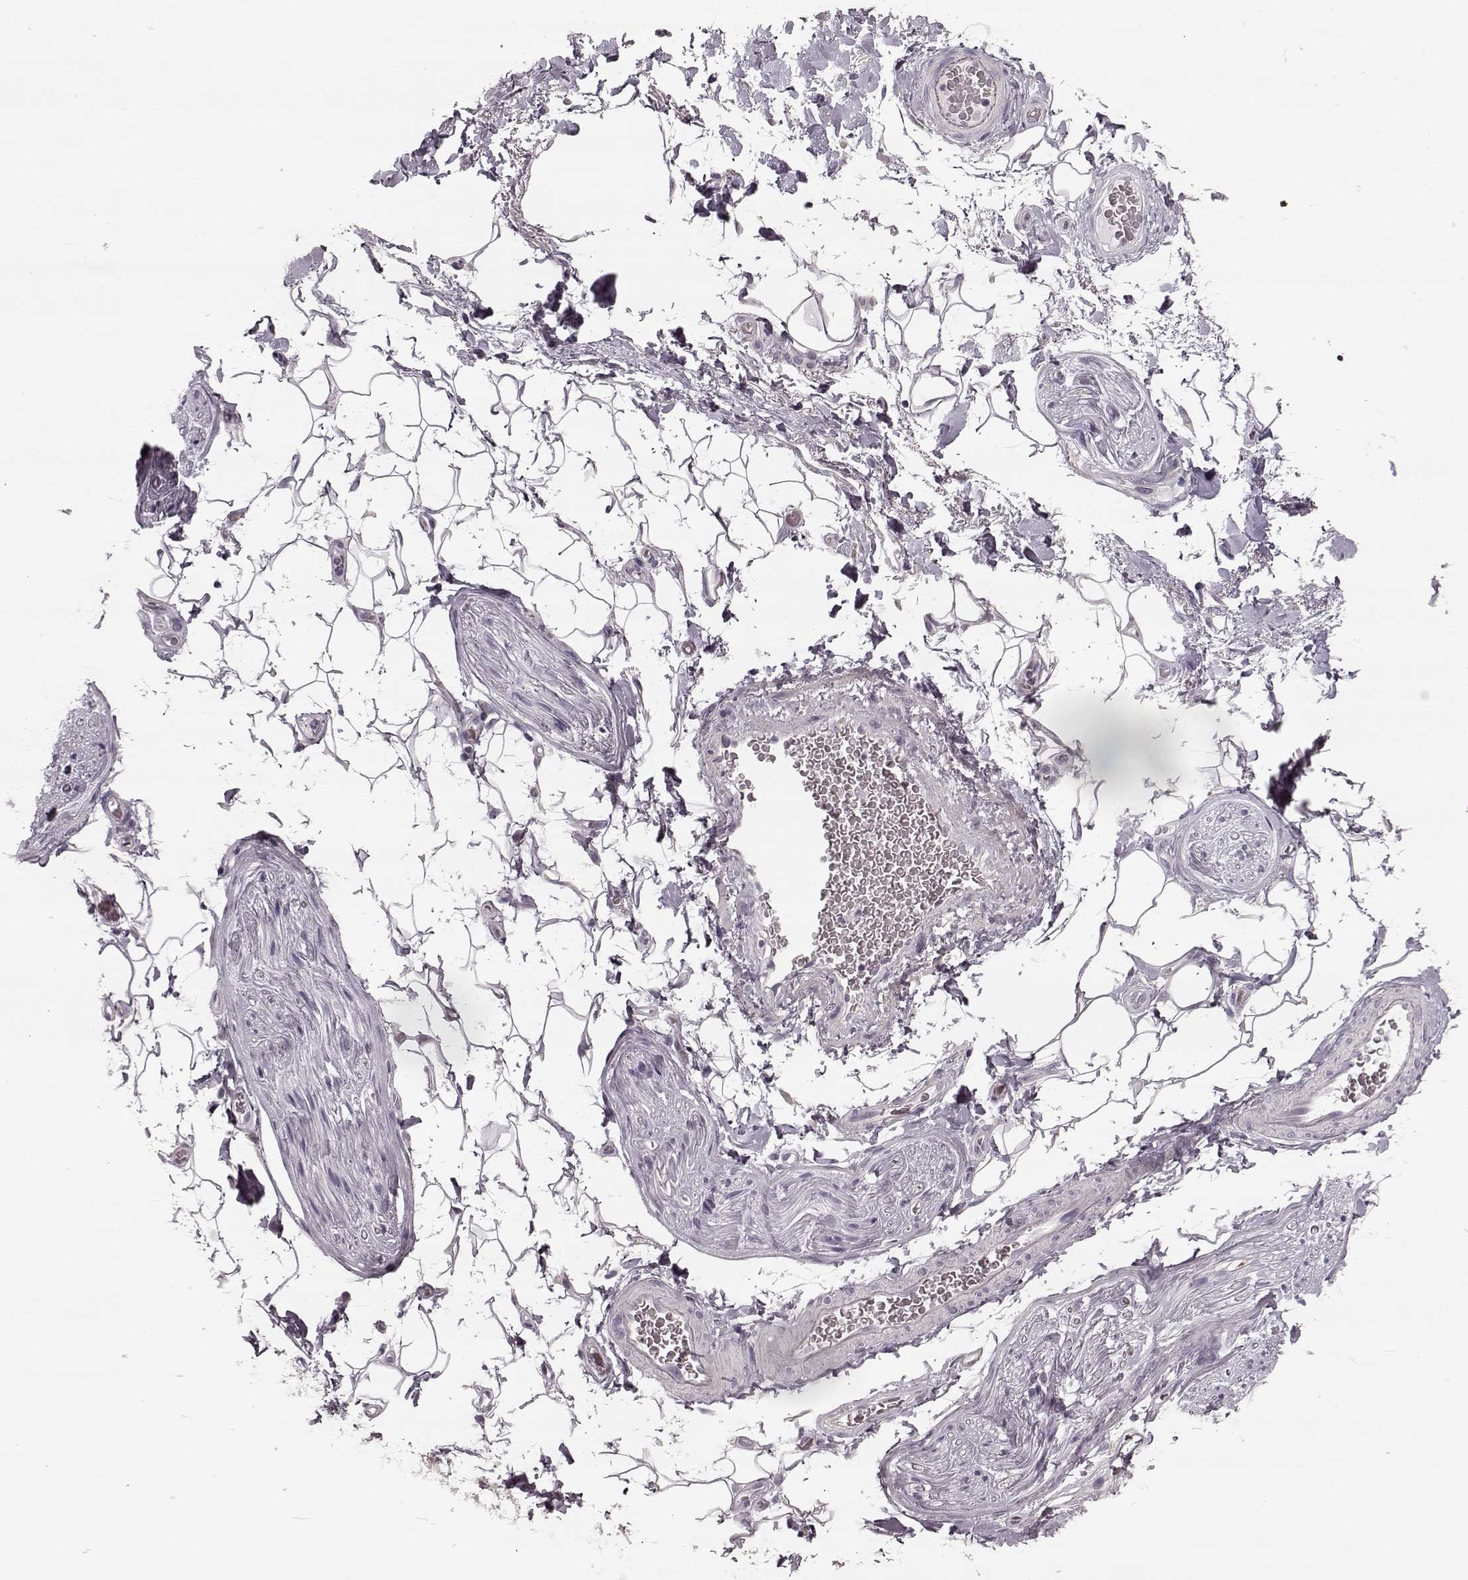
{"staining": {"intensity": "negative", "quantity": "none", "location": "none"}, "tissue": "adipose tissue", "cell_type": "Adipocytes", "image_type": "normal", "snomed": [{"axis": "morphology", "description": "Normal tissue, NOS"}, {"axis": "topography", "description": "Anal"}, {"axis": "topography", "description": "Peripheral nerve tissue"}], "caption": "Unremarkable adipose tissue was stained to show a protein in brown. There is no significant positivity in adipocytes. (DAB (3,3'-diaminobenzidine) immunohistochemistry (IHC) with hematoxylin counter stain).", "gene": "MAP6D1", "patient": {"sex": "male", "age": 53}}